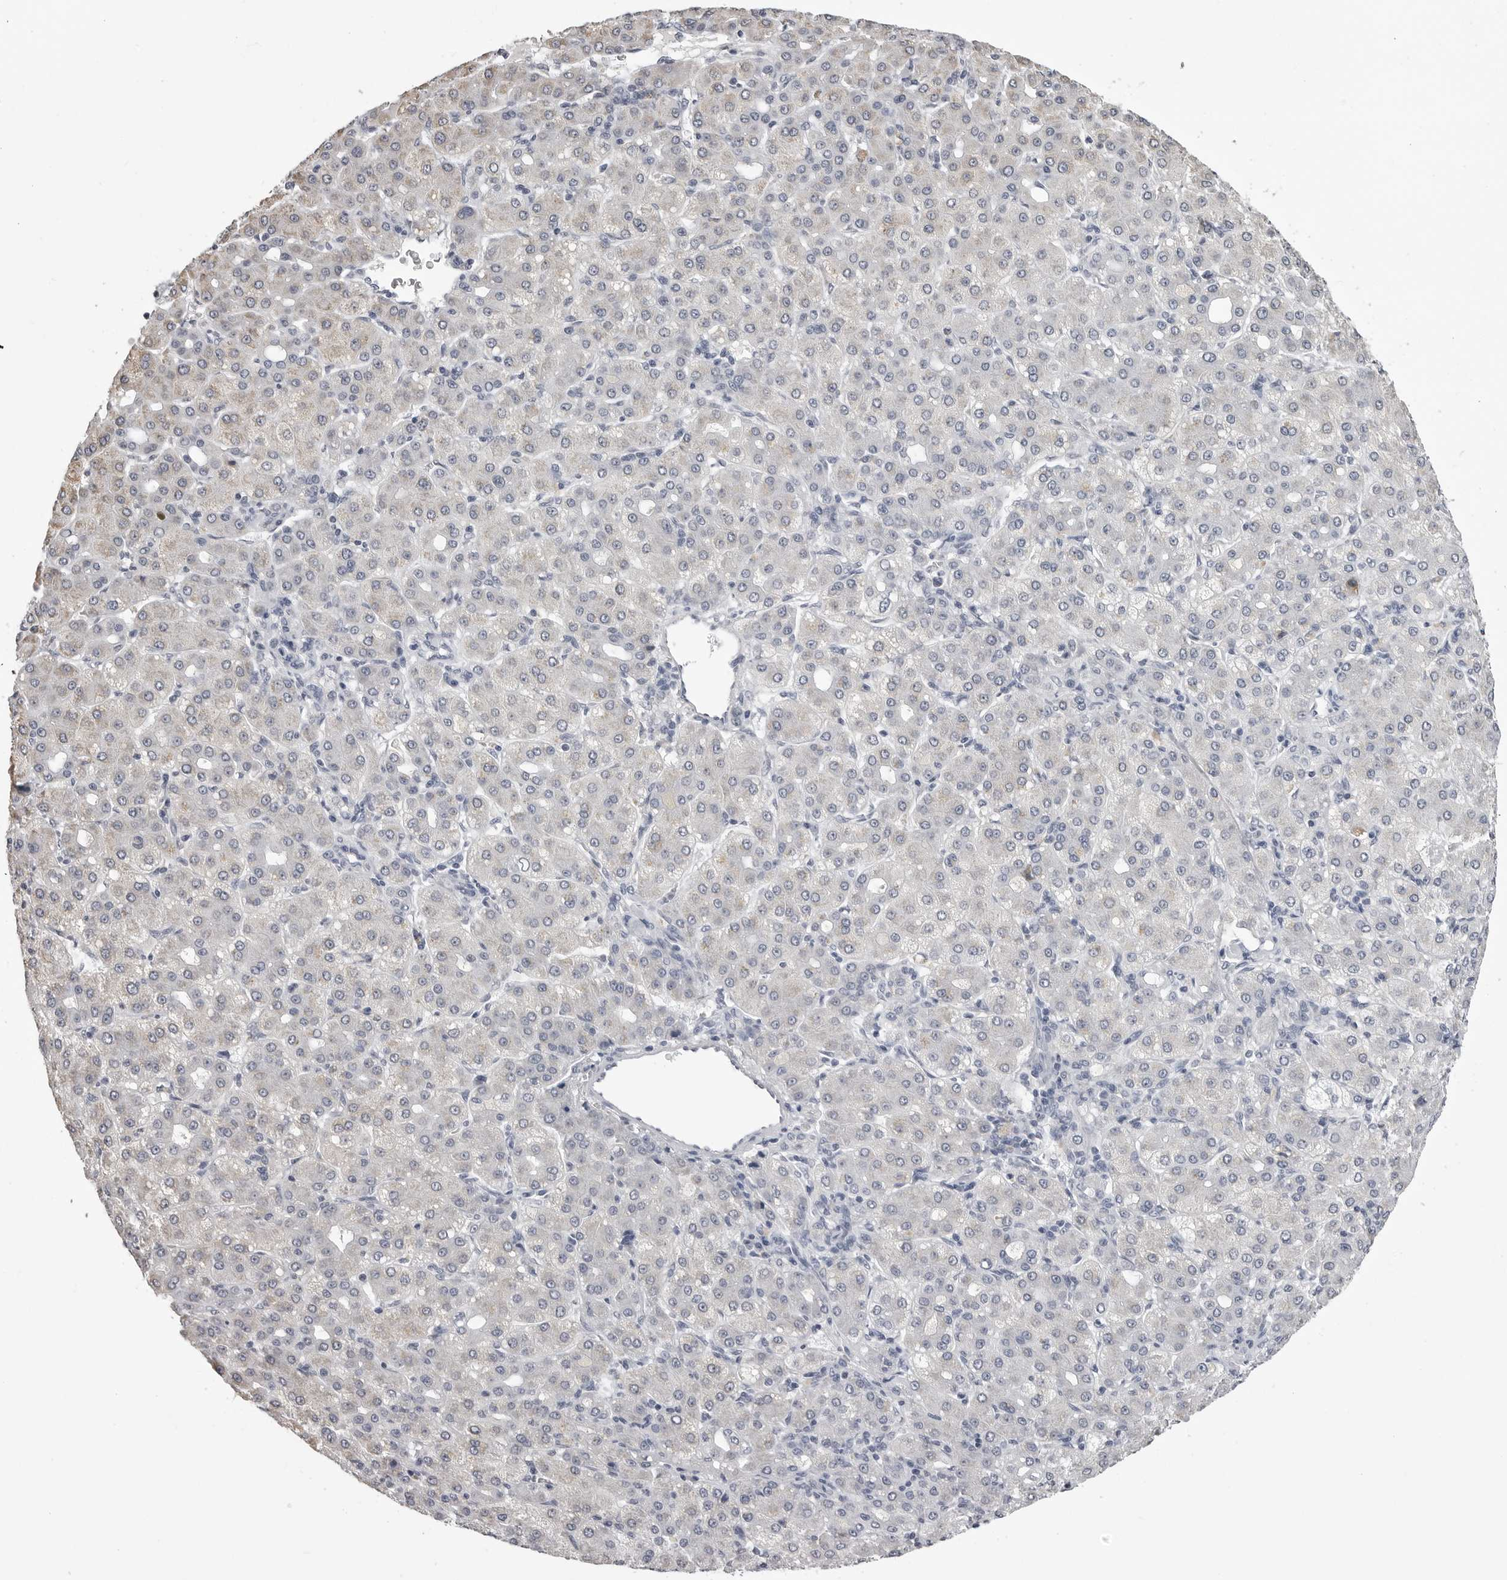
{"staining": {"intensity": "negative", "quantity": "none", "location": "none"}, "tissue": "liver cancer", "cell_type": "Tumor cells", "image_type": "cancer", "snomed": [{"axis": "morphology", "description": "Carcinoma, Hepatocellular, NOS"}, {"axis": "topography", "description": "Liver"}], "caption": "High magnification brightfield microscopy of liver cancer (hepatocellular carcinoma) stained with DAB (3,3'-diaminobenzidine) (brown) and counterstained with hematoxylin (blue): tumor cells show no significant positivity. (DAB (3,3'-diaminobenzidine) IHC visualized using brightfield microscopy, high magnification).", "gene": "GPN2", "patient": {"sex": "male", "age": 65}}